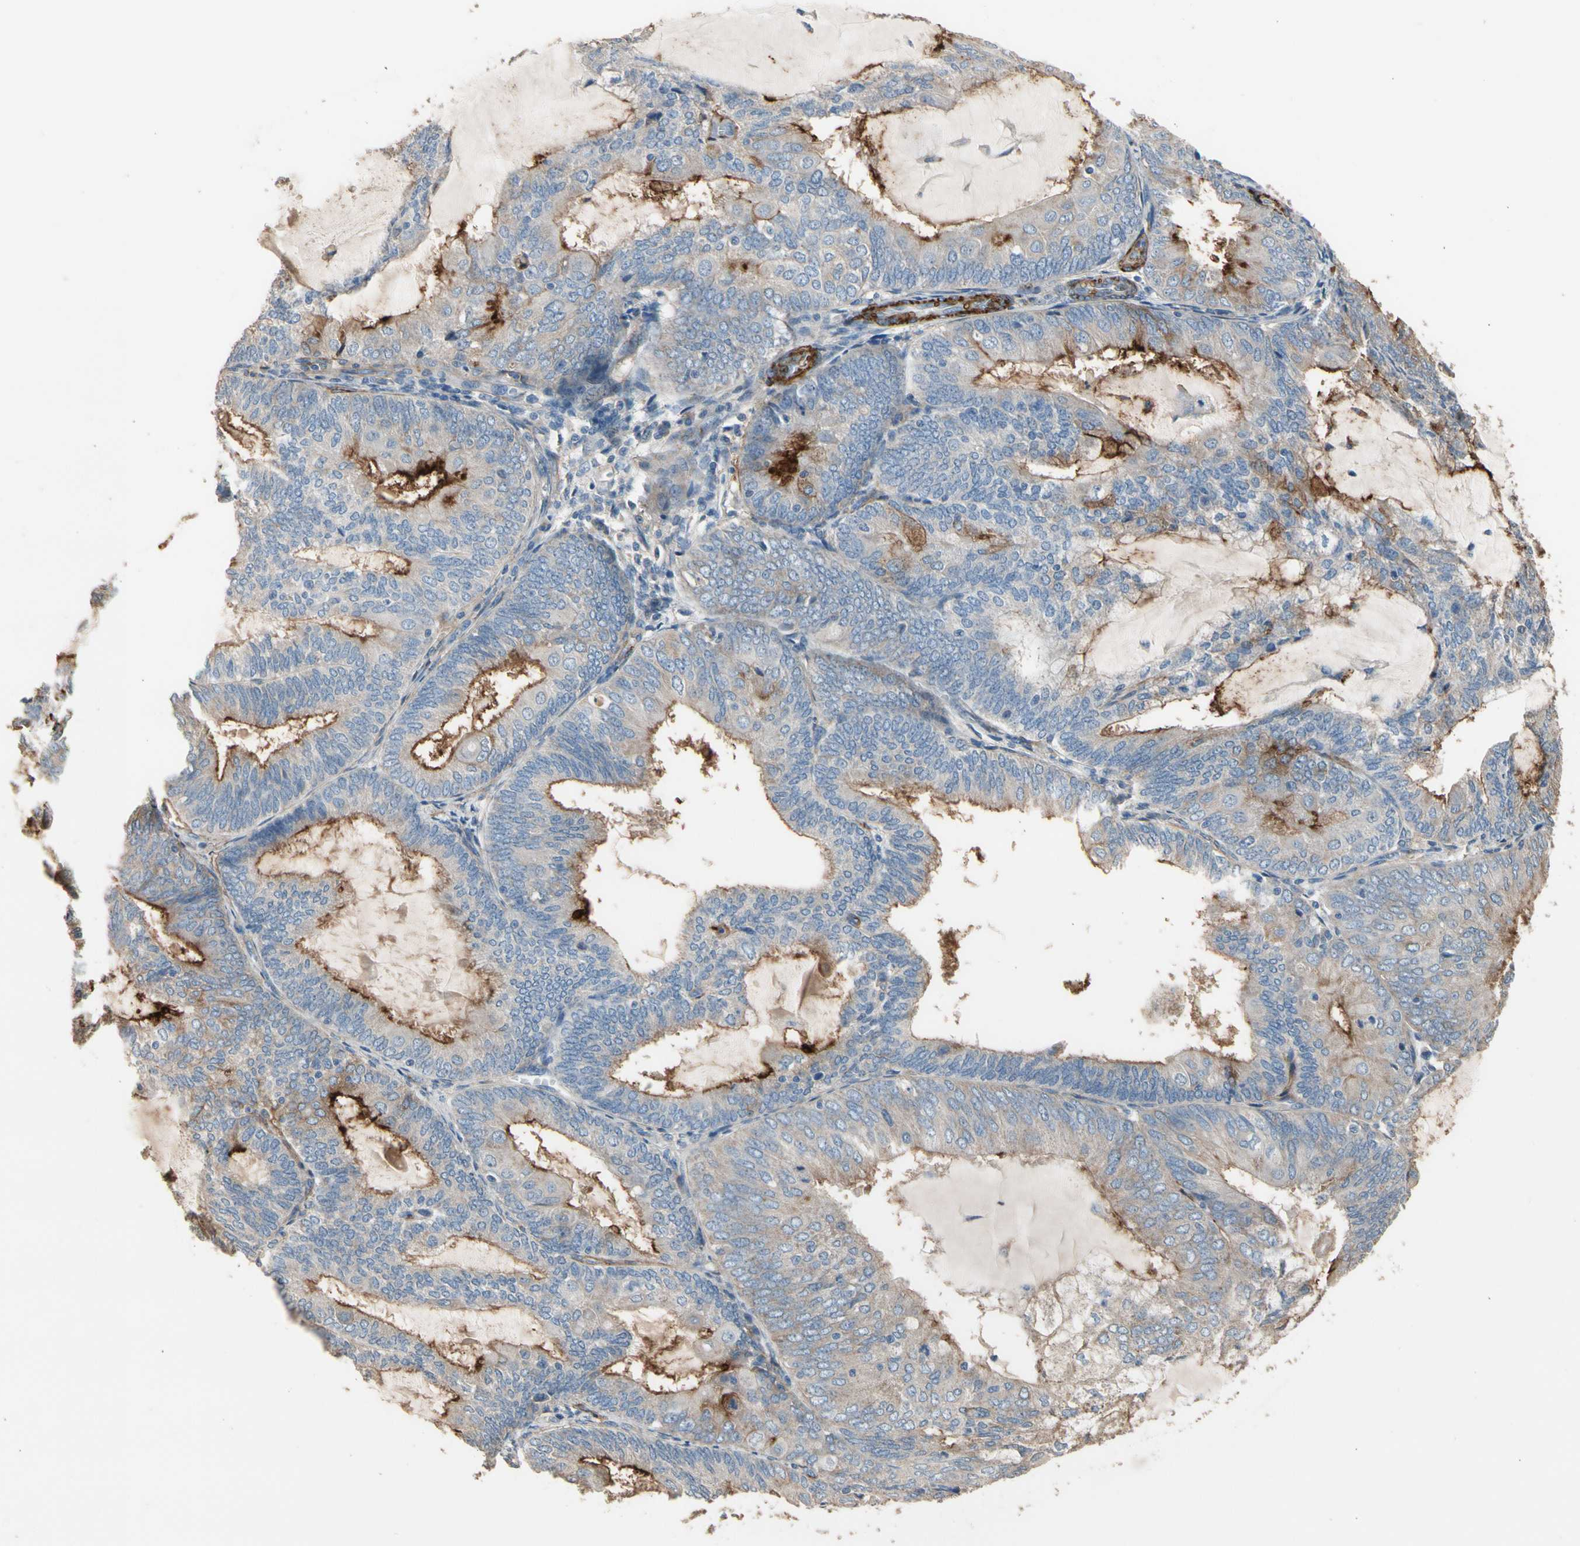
{"staining": {"intensity": "moderate", "quantity": ">75%", "location": "cytoplasmic/membranous"}, "tissue": "endometrial cancer", "cell_type": "Tumor cells", "image_type": "cancer", "snomed": [{"axis": "morphology", "description": "Adenocarcinoma, NOS"}, {"axis": "topography", "description": "Endometrium"}], "caption": "Moderate cytoplasmic/membranous protein expression is seen in approximately >75% of tumor cells in adenocarcinoma (endometrial). (DAB = brown stain, brightfield microscopy at high magnification).", "gene": "SUSD2", "patient": {"sex": "female", "age": 81}}